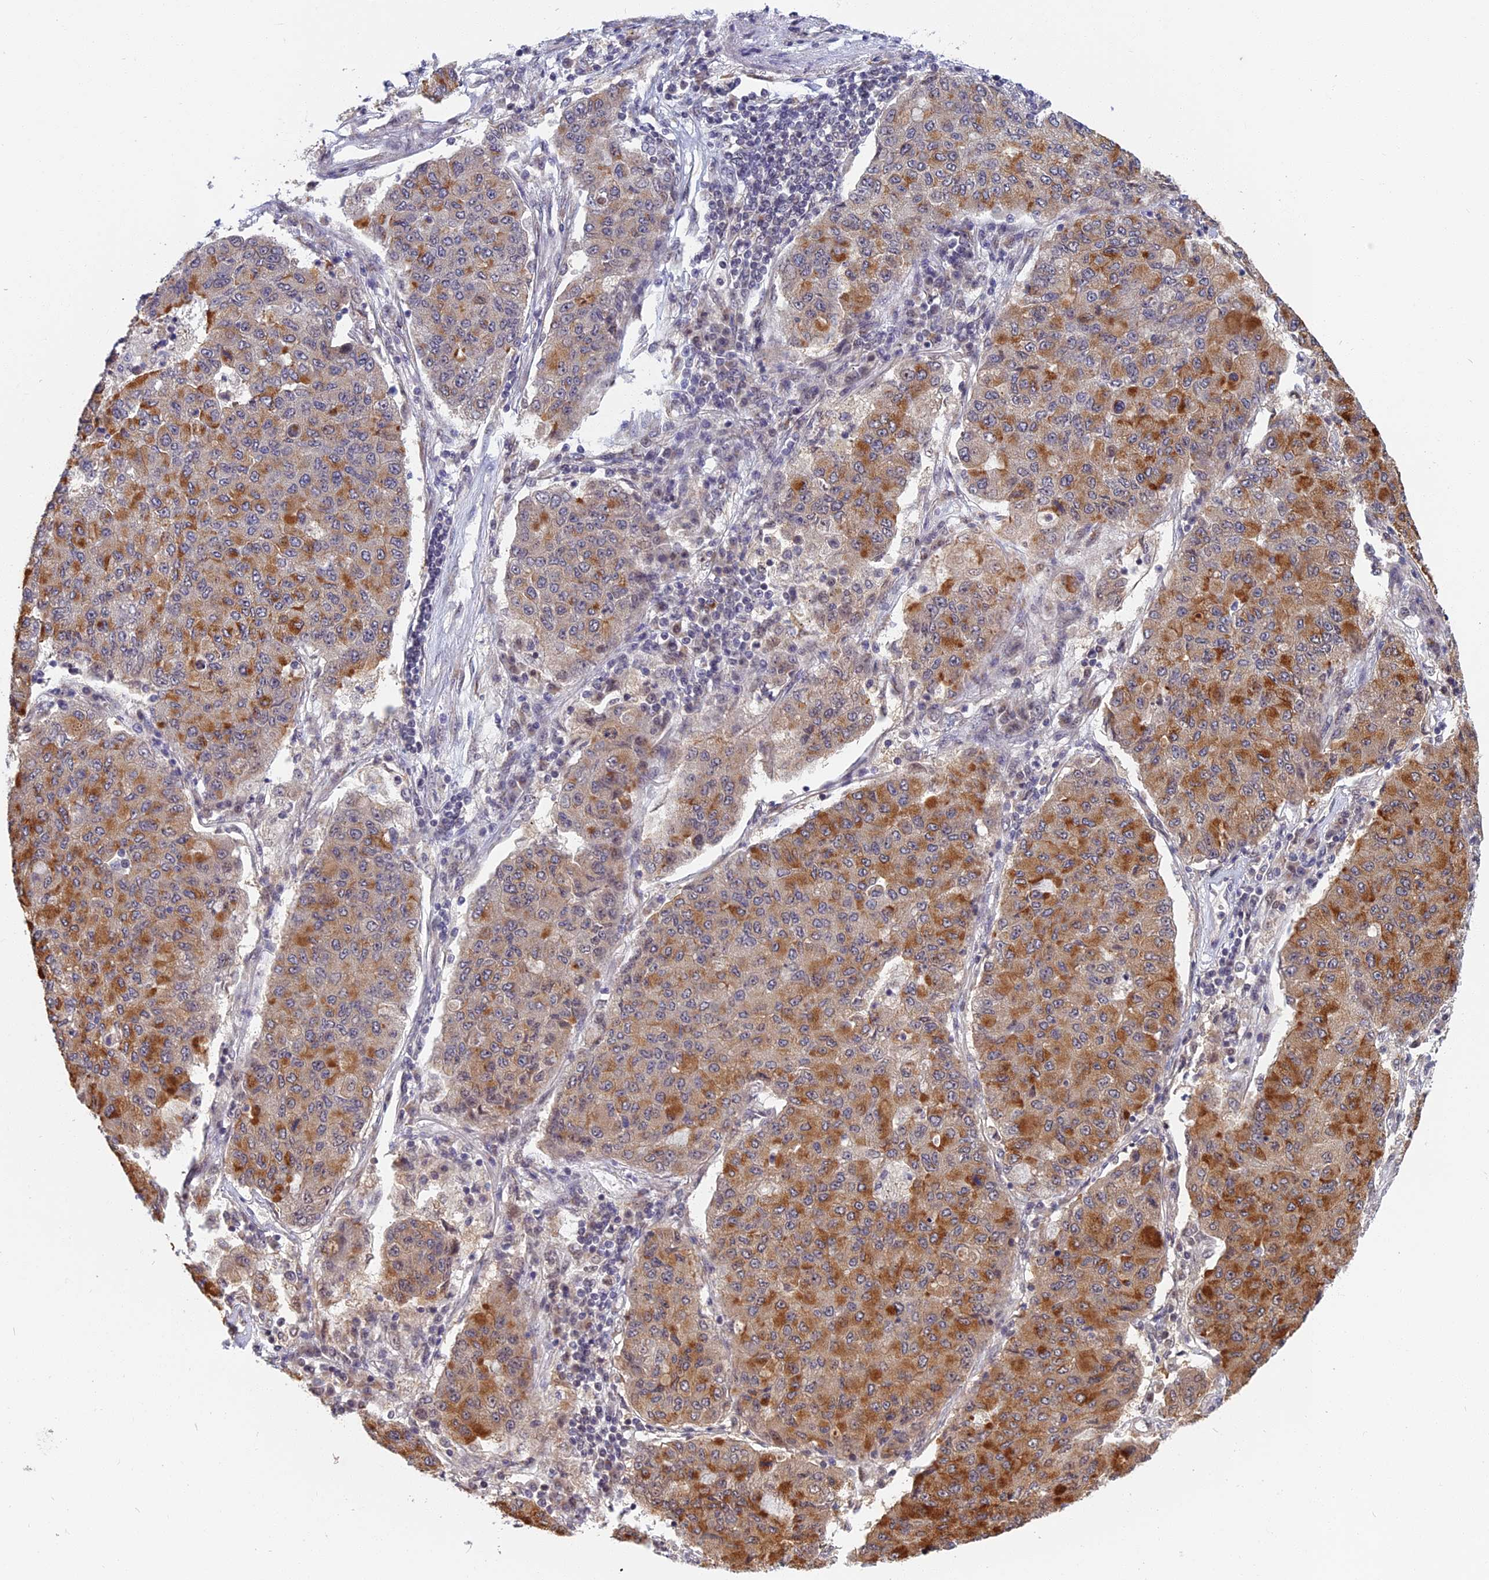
{"staining": {"intensity": "moderate", "quantity": ">75%", "location": "cytoplasmic/membranous"}, "tissue": "lung cancer", "cell_type": "Tumor cells", "image_type": "cancer", "snomed": [{"axis": "morphology", "description": "Squamous cell carcinoma, NOS"}, {"axis": "topography", "description": "Lung"}], "caption": "Immunohistochemical staining of human lung cancer shows moderate cytoplasmic/membranous protein staining in about >75% of tumor cells.", "gene": "CCDC113", "patient": {"sex": "male", "age": 74}}